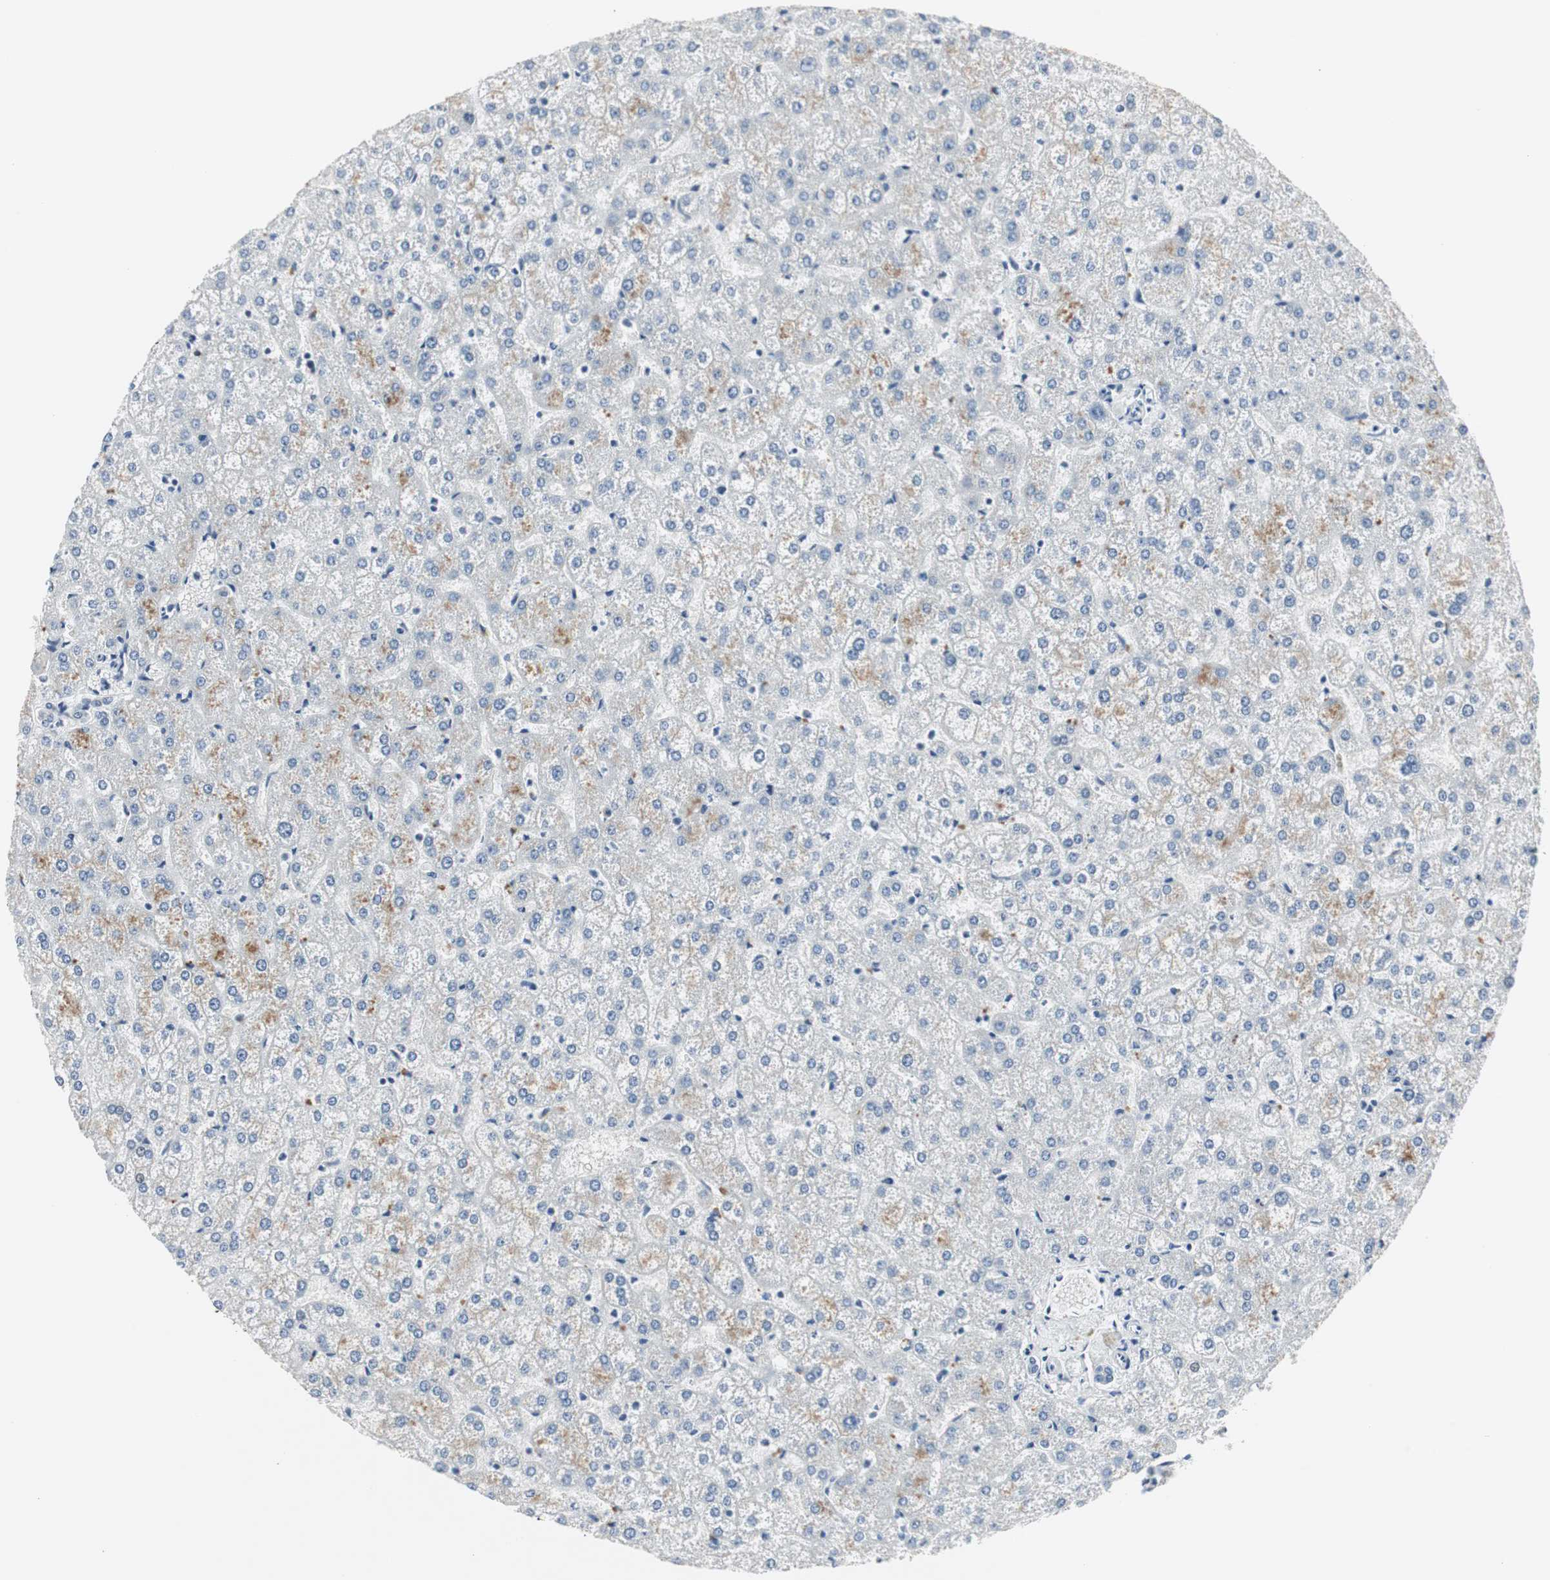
{"staining": {"intensity": "negative", "quantity": "none", "location": "none"}, "tissue": "liver", "cell_type": "Cholangiocytes", "image_type": "normal", "snomed": [{"axis": "morphology", "description": "Normal tissue, NOS"}, {"axis": "topography", "description": "Liver"}], "caption": "Cholangiocytes are negative for protein expression in normal human liver. The staining is performed using DAB brown chromogen with nuclei counter-stained in using hematoxylin.", "gene": "ELK1", "patient": {"sex": "female", "age": 32}}